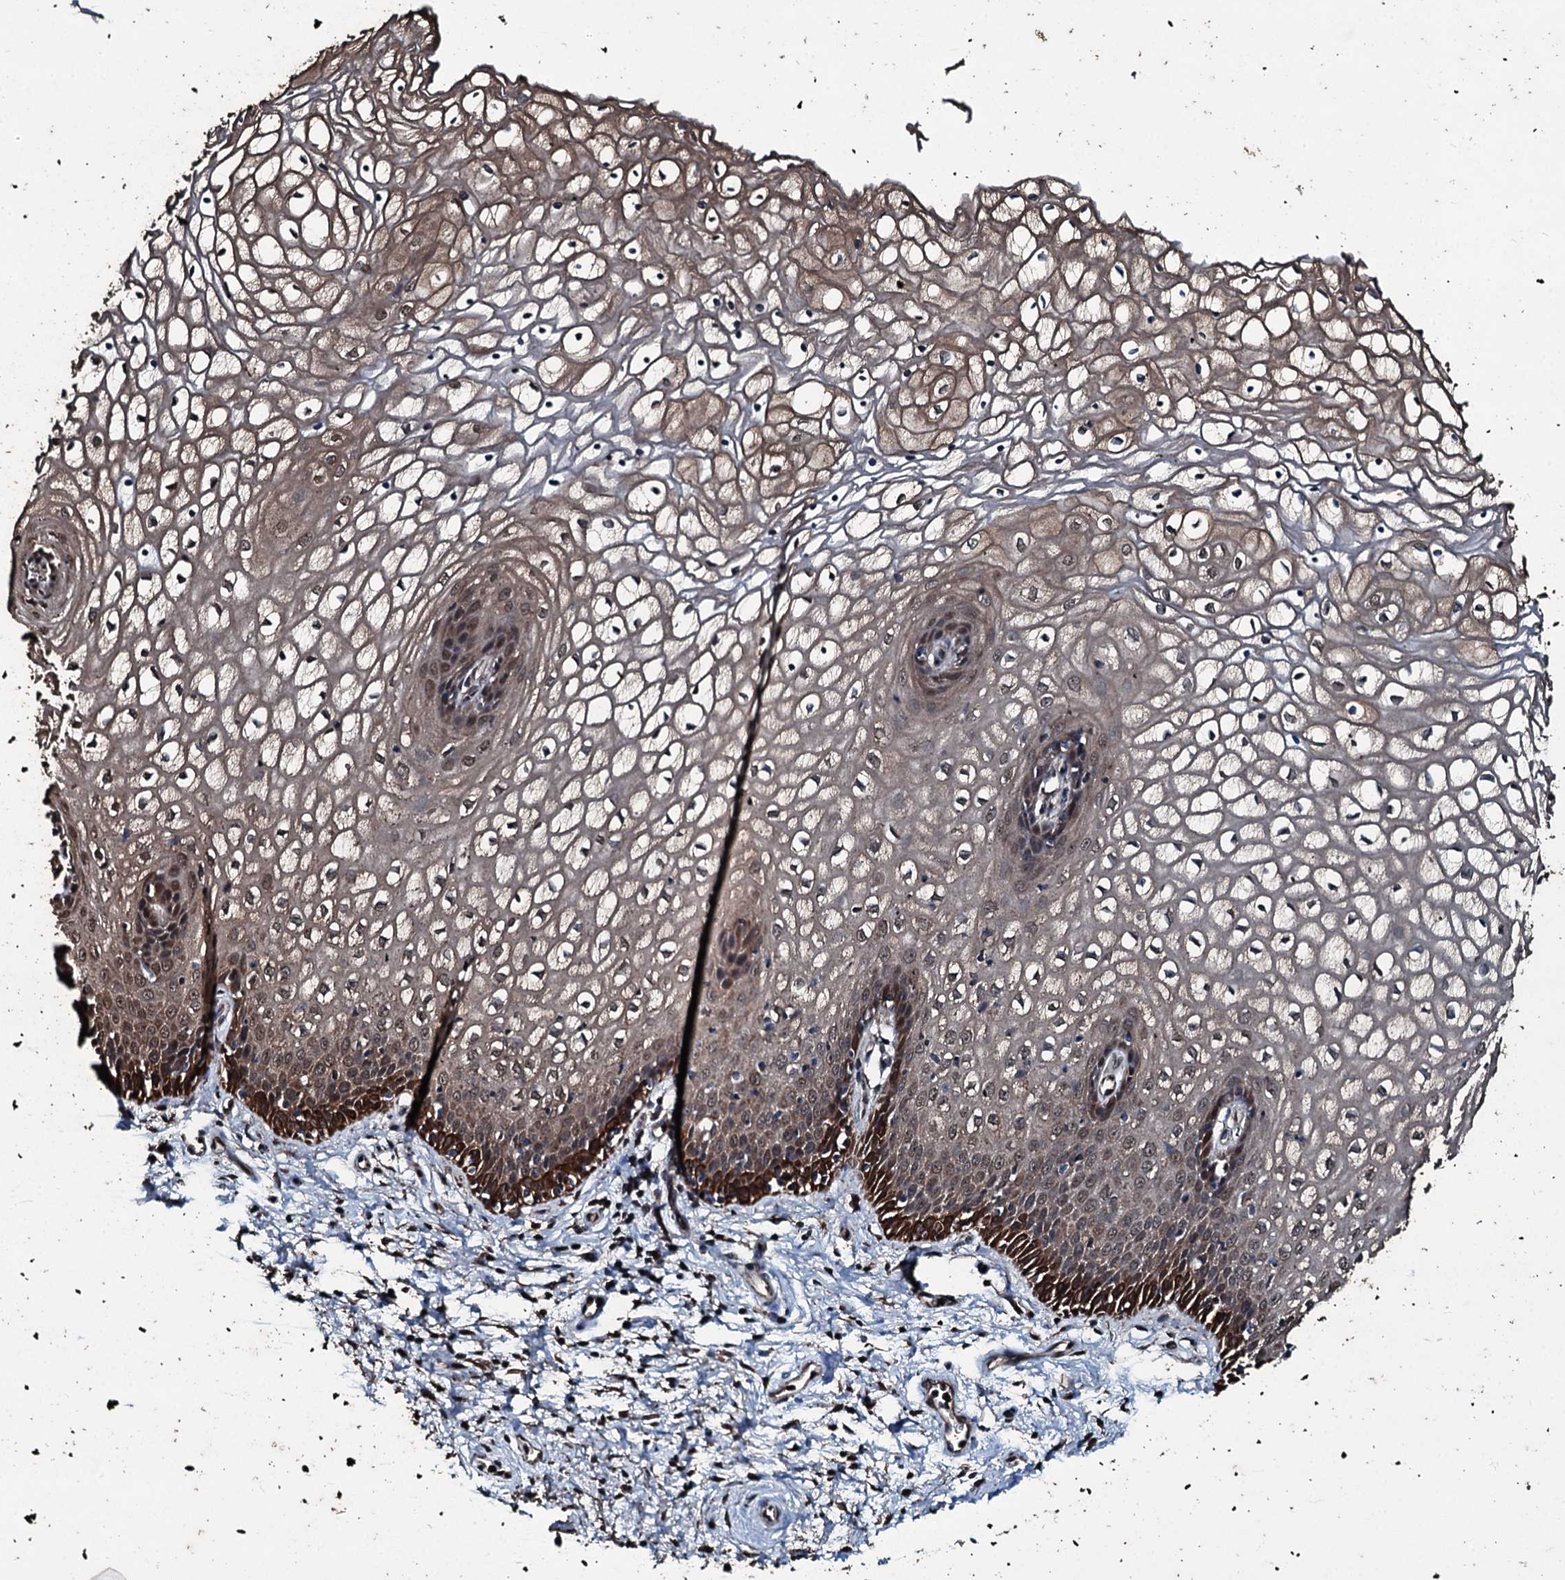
{"staining": {"intensity": "strong", "quantity": "<25%", "location": "cytoplasmic/membranous,nuclear"}, "tissue": "vagina", "cell_type": "Squamous epithelial cells", "image_type": "normal", "snomed": [{"axis": "morphology", "description": "Normal tissue, NOS"}, {"axis": "topography", "description": "Vagina"}], "caption": "Normal vagina was stained to show a protein in brown. There is medium levels of strong cytoplasmic/membranous,nuclear expression in approximately <25% of squamous epithelial cells. (DAB IHC with brightfield microscopy, high magnification).", "gene": "FAAP24", "patient": {"sex": "female", "age": 34}}